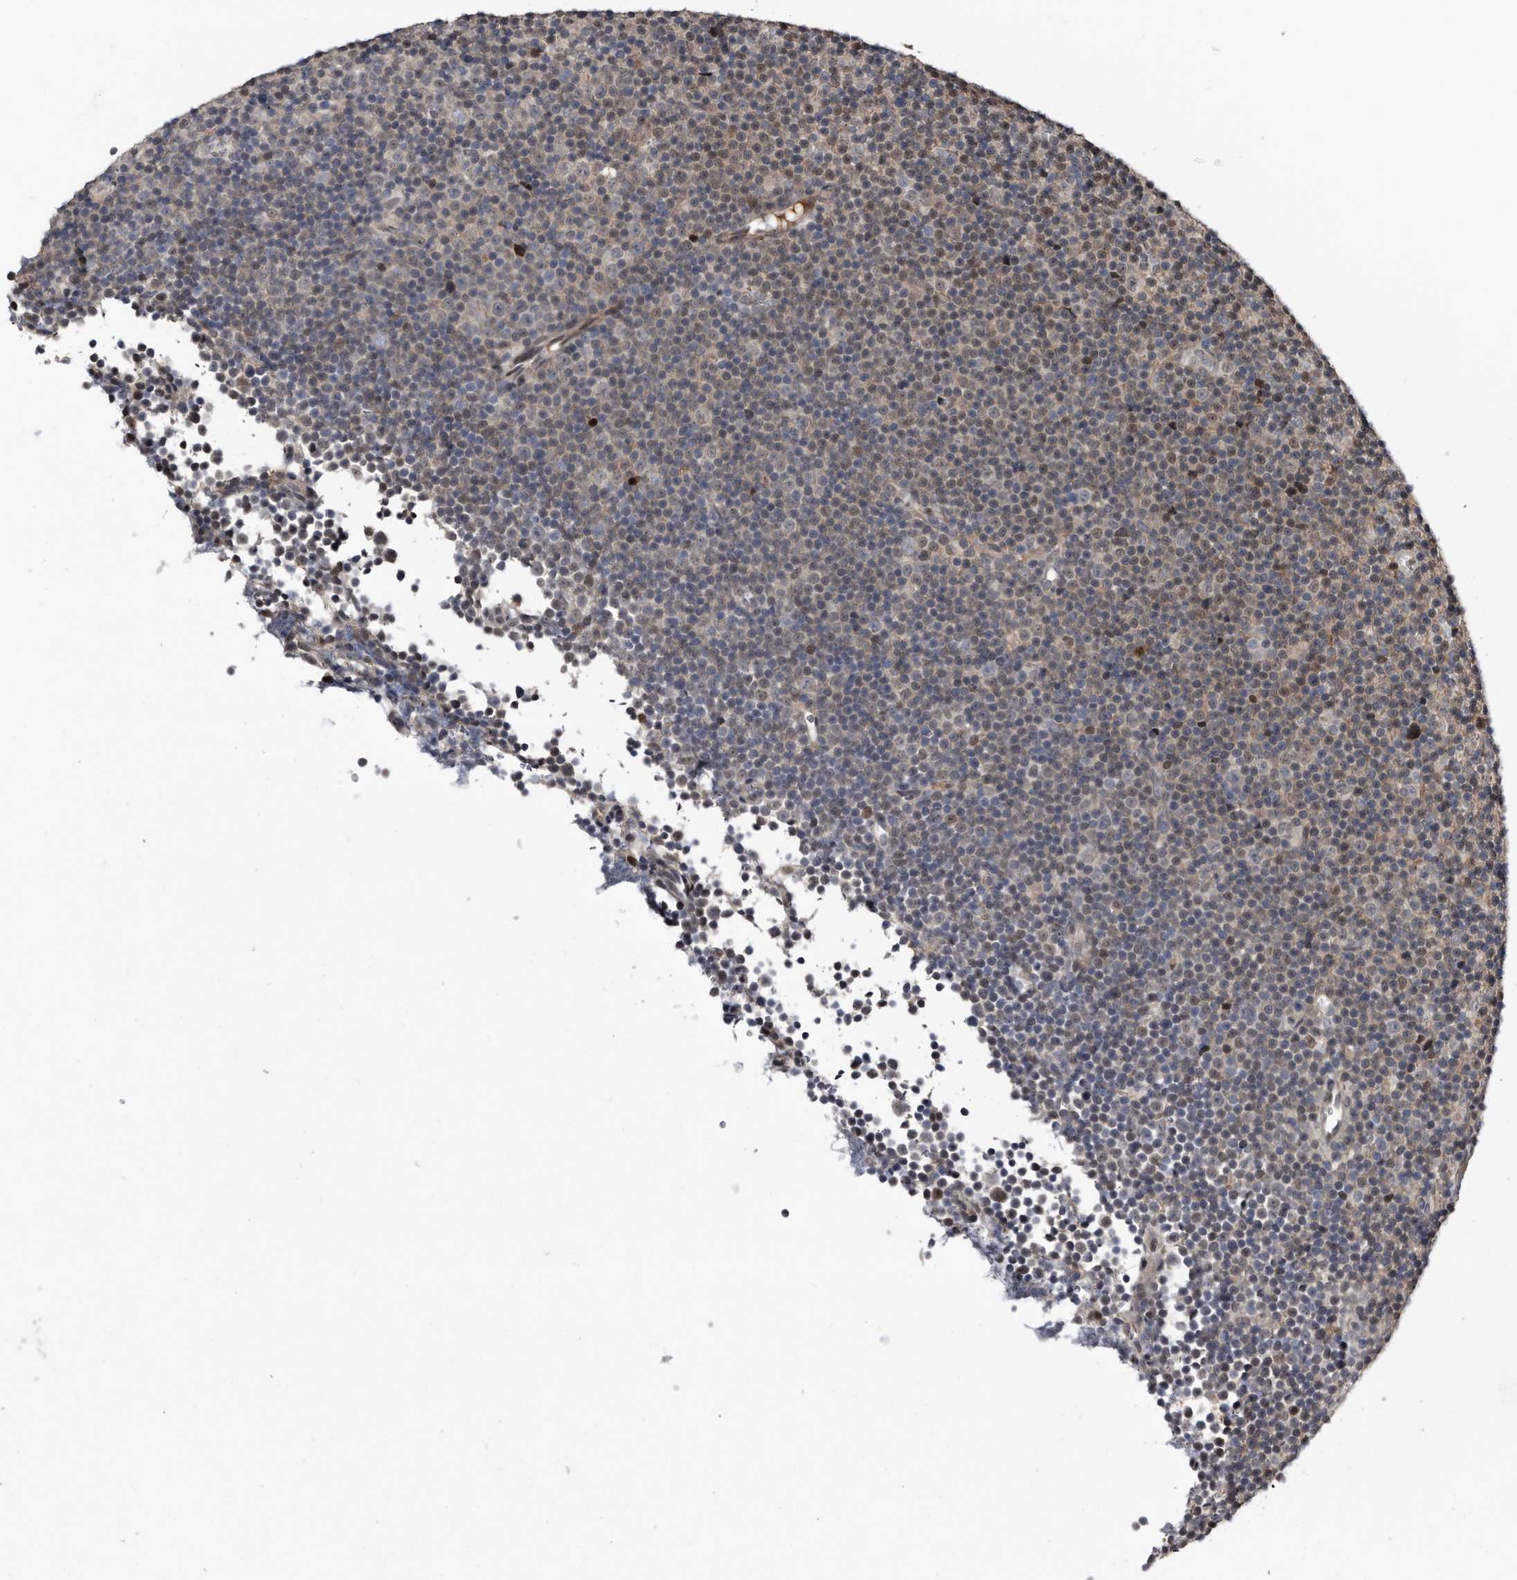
{"staining": {"intensity": "moderate", "quantity": "25%-75%", "location": "nuclear"}, "tissue": "lymphoma", "cell_type": "Tumor cells", "image_type": "cancer", "snomed": [{"axis": "morphology", "description": "Malignant lymphoma, non-Hodgkin's type, Low grade"}, {"axis": "topography", "description": "Lymph node"}], "caption": "Tumor cells display medium levels of moderate nuclear positivity in about 25%-75% of cells in human lymphoma.", "gene": "RAD23B", "patient": {"sex": "female", "age": 67}}